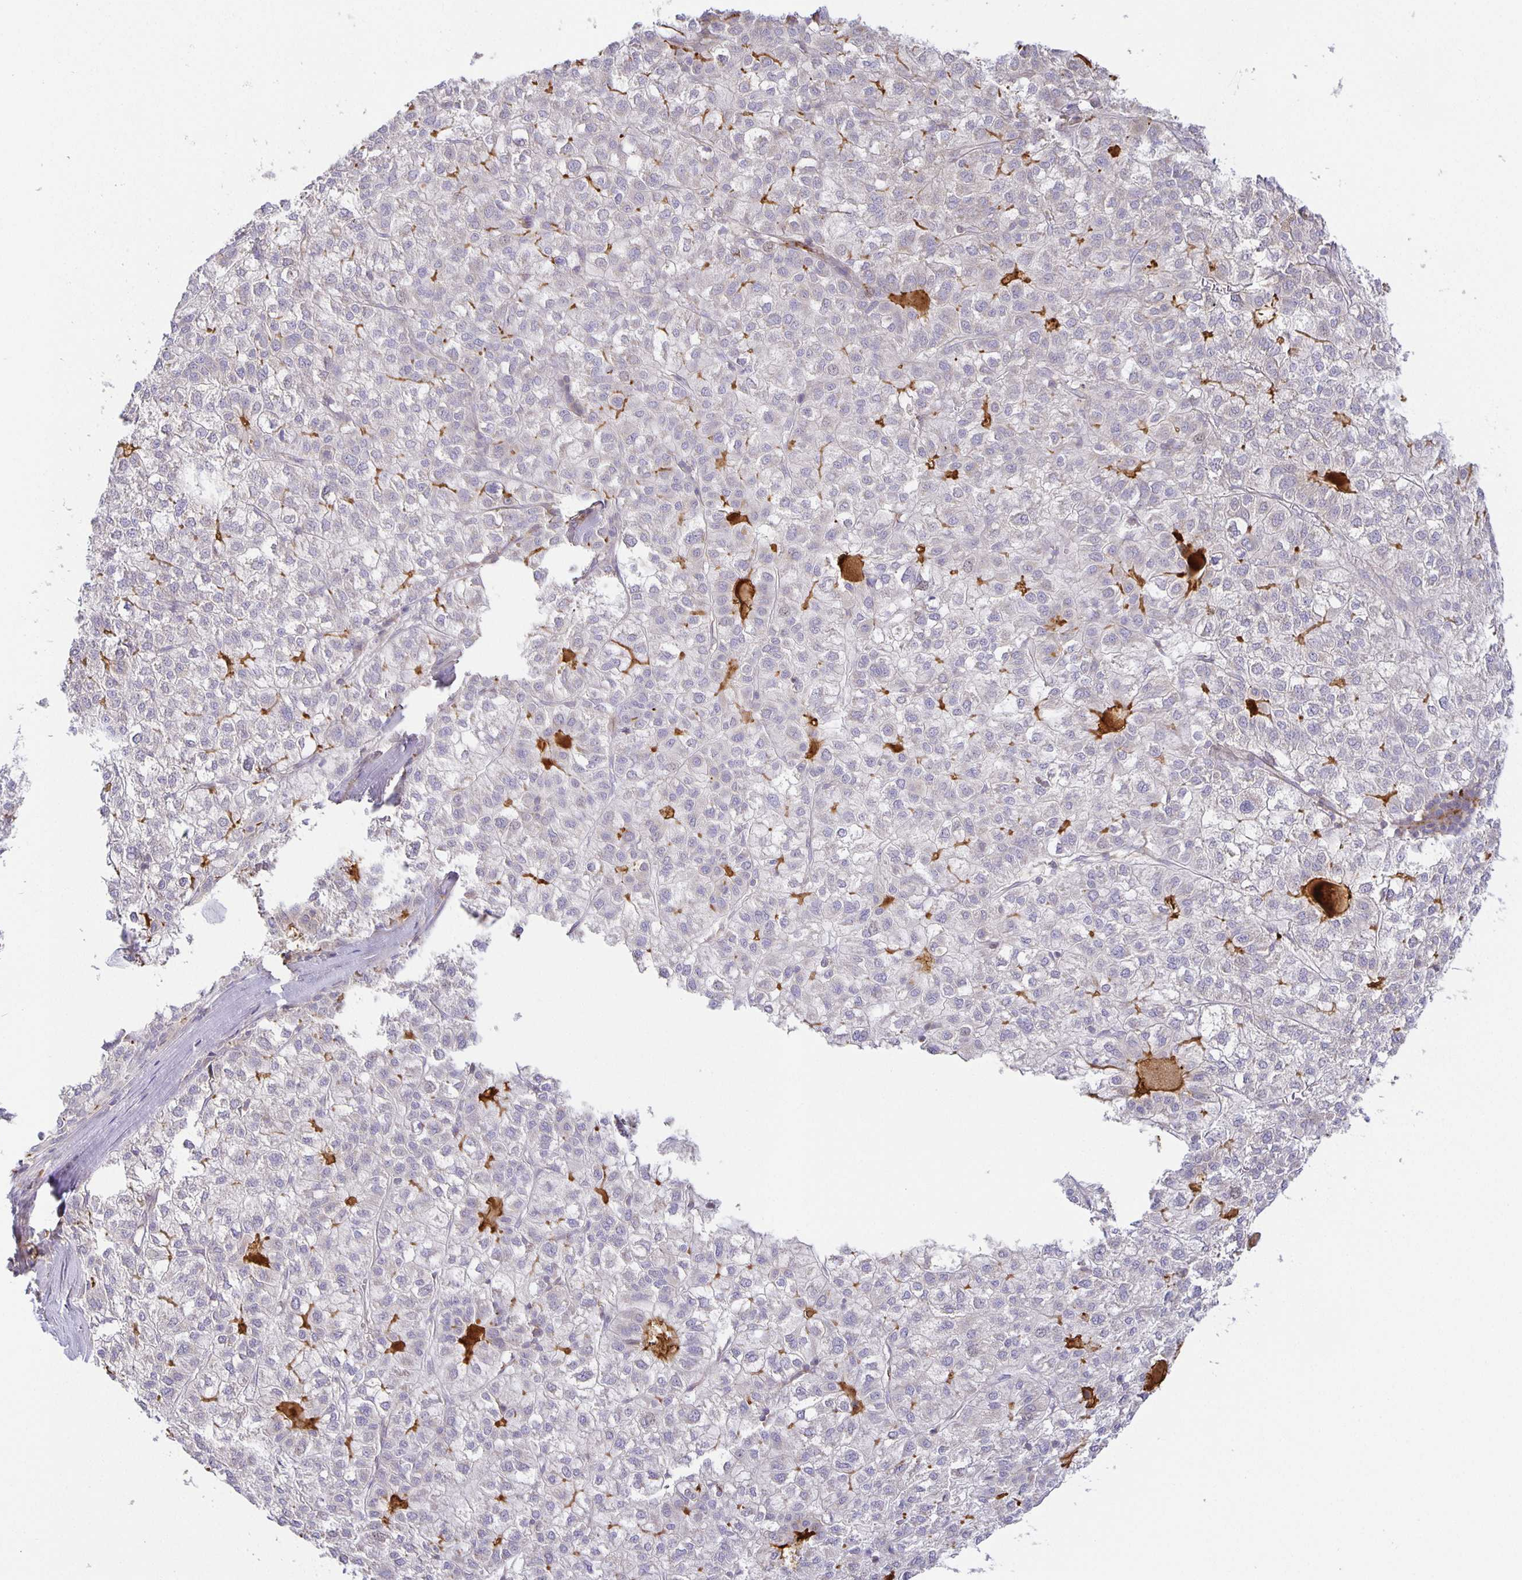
{"staining": {"intensity": "negative", "quantity": "none", "location": "none"}, "tissue": "liver cancer", "cell_type": "Tumor cells", "image_type": "cancer", "snomed": [{"axis": "morphology", "description": "Carcinoma, Hepatocellular, NOS"}, {"axis": "topography", "description": "Liver"}], "caption": "Liver hepatocellular carcinoma stained for a protein using IHC exhibits no expression tumor cells.", "gene": "FLRT3", "patient": {"sex": "female", "age": 43}}